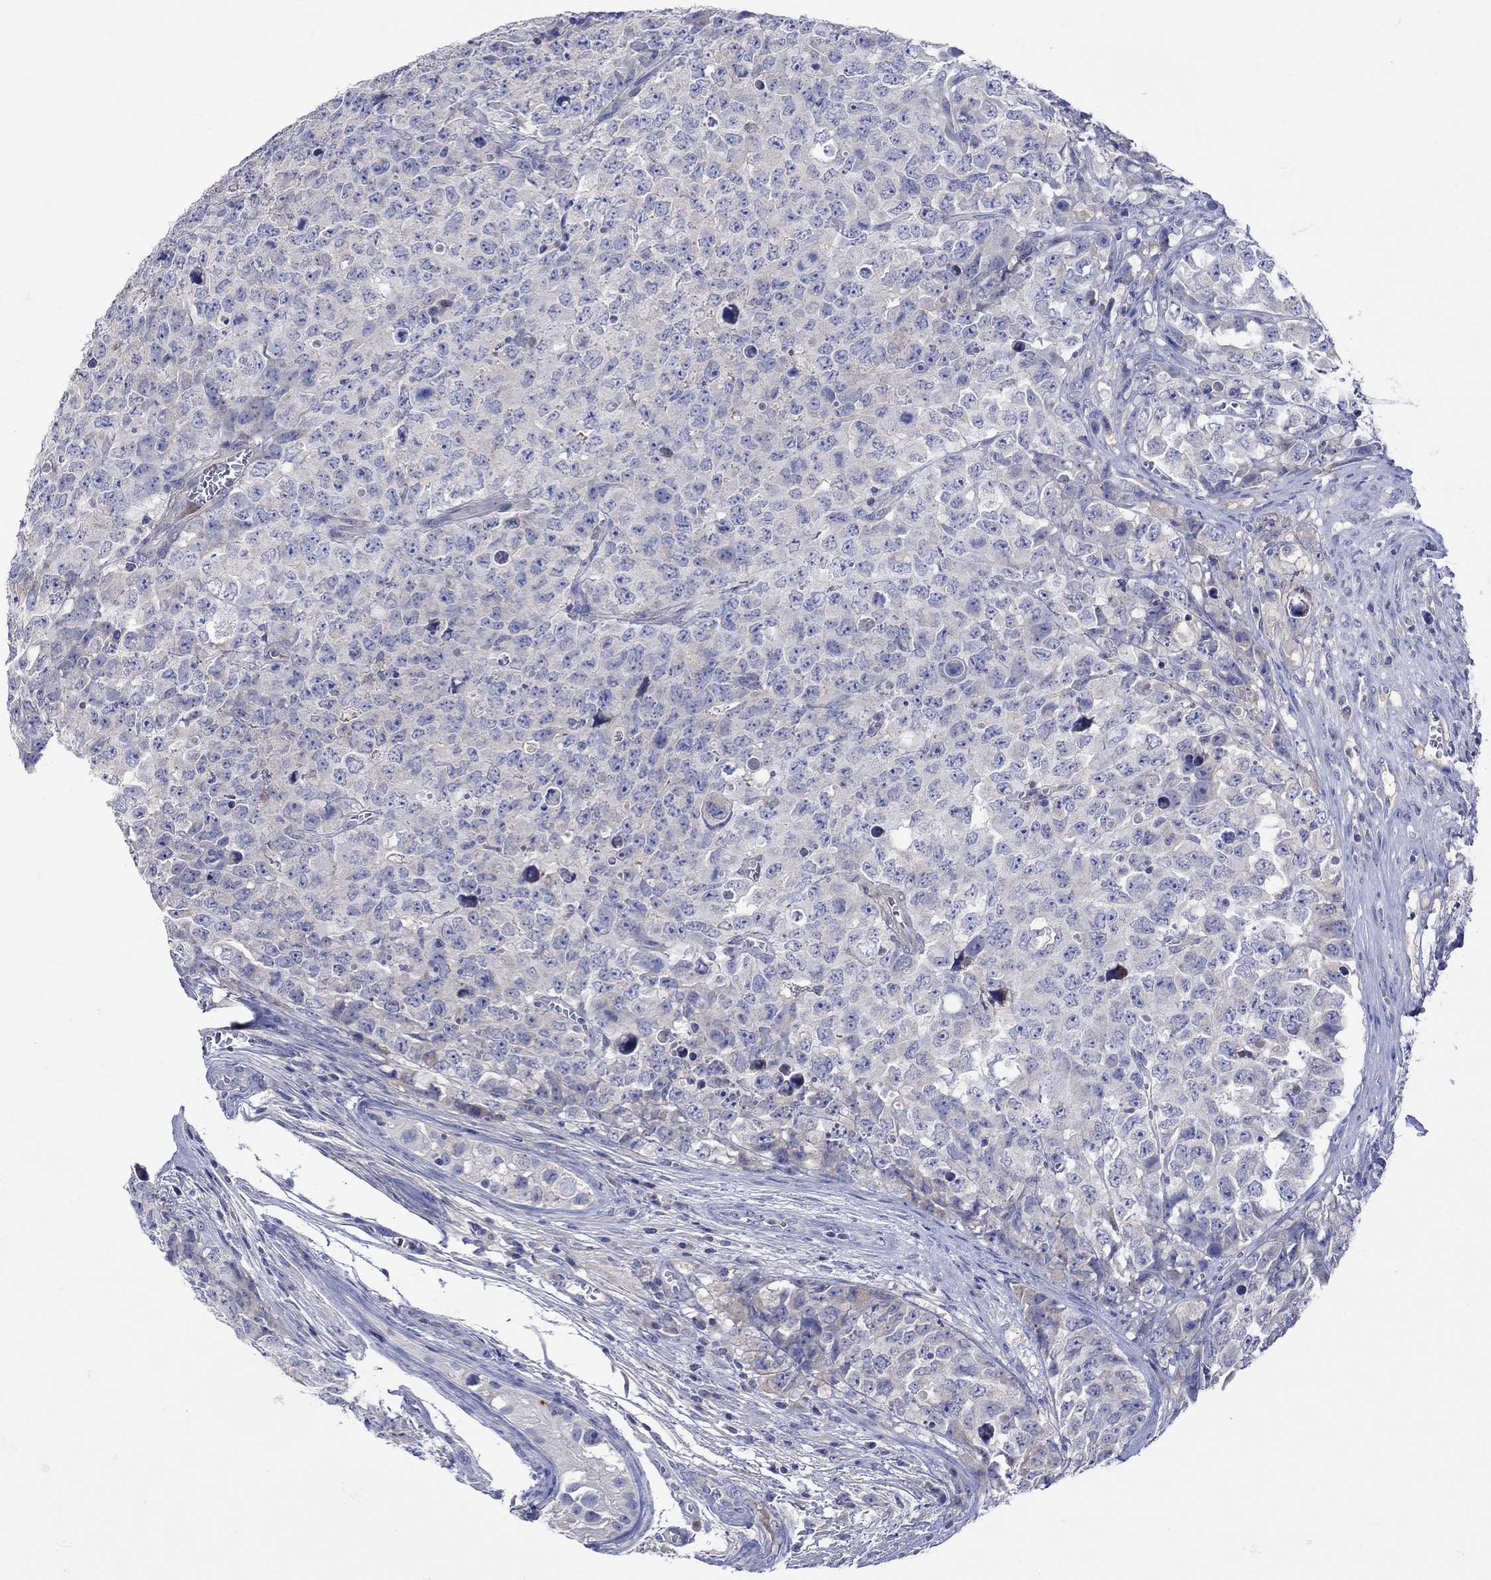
{"staining": {"intensity": "negative", "quantity": "none", "location": "none"}, "tissue": "testis cancer", "cell_type": "Tumor cells", "image_type": "cancer", "snomed": [{"axis": "morphology", "description": "Carcinoma, Embryonal, NOS"}, {"axis": "topography", "description": "Testis"}], "caption": "Testis cancer (embryonal carcinoma) stained for a protein using immunohistochemistry shows no staining tumor cells.", "gene": "MSI1", "patient": {"sex": "male", "age": 23}}